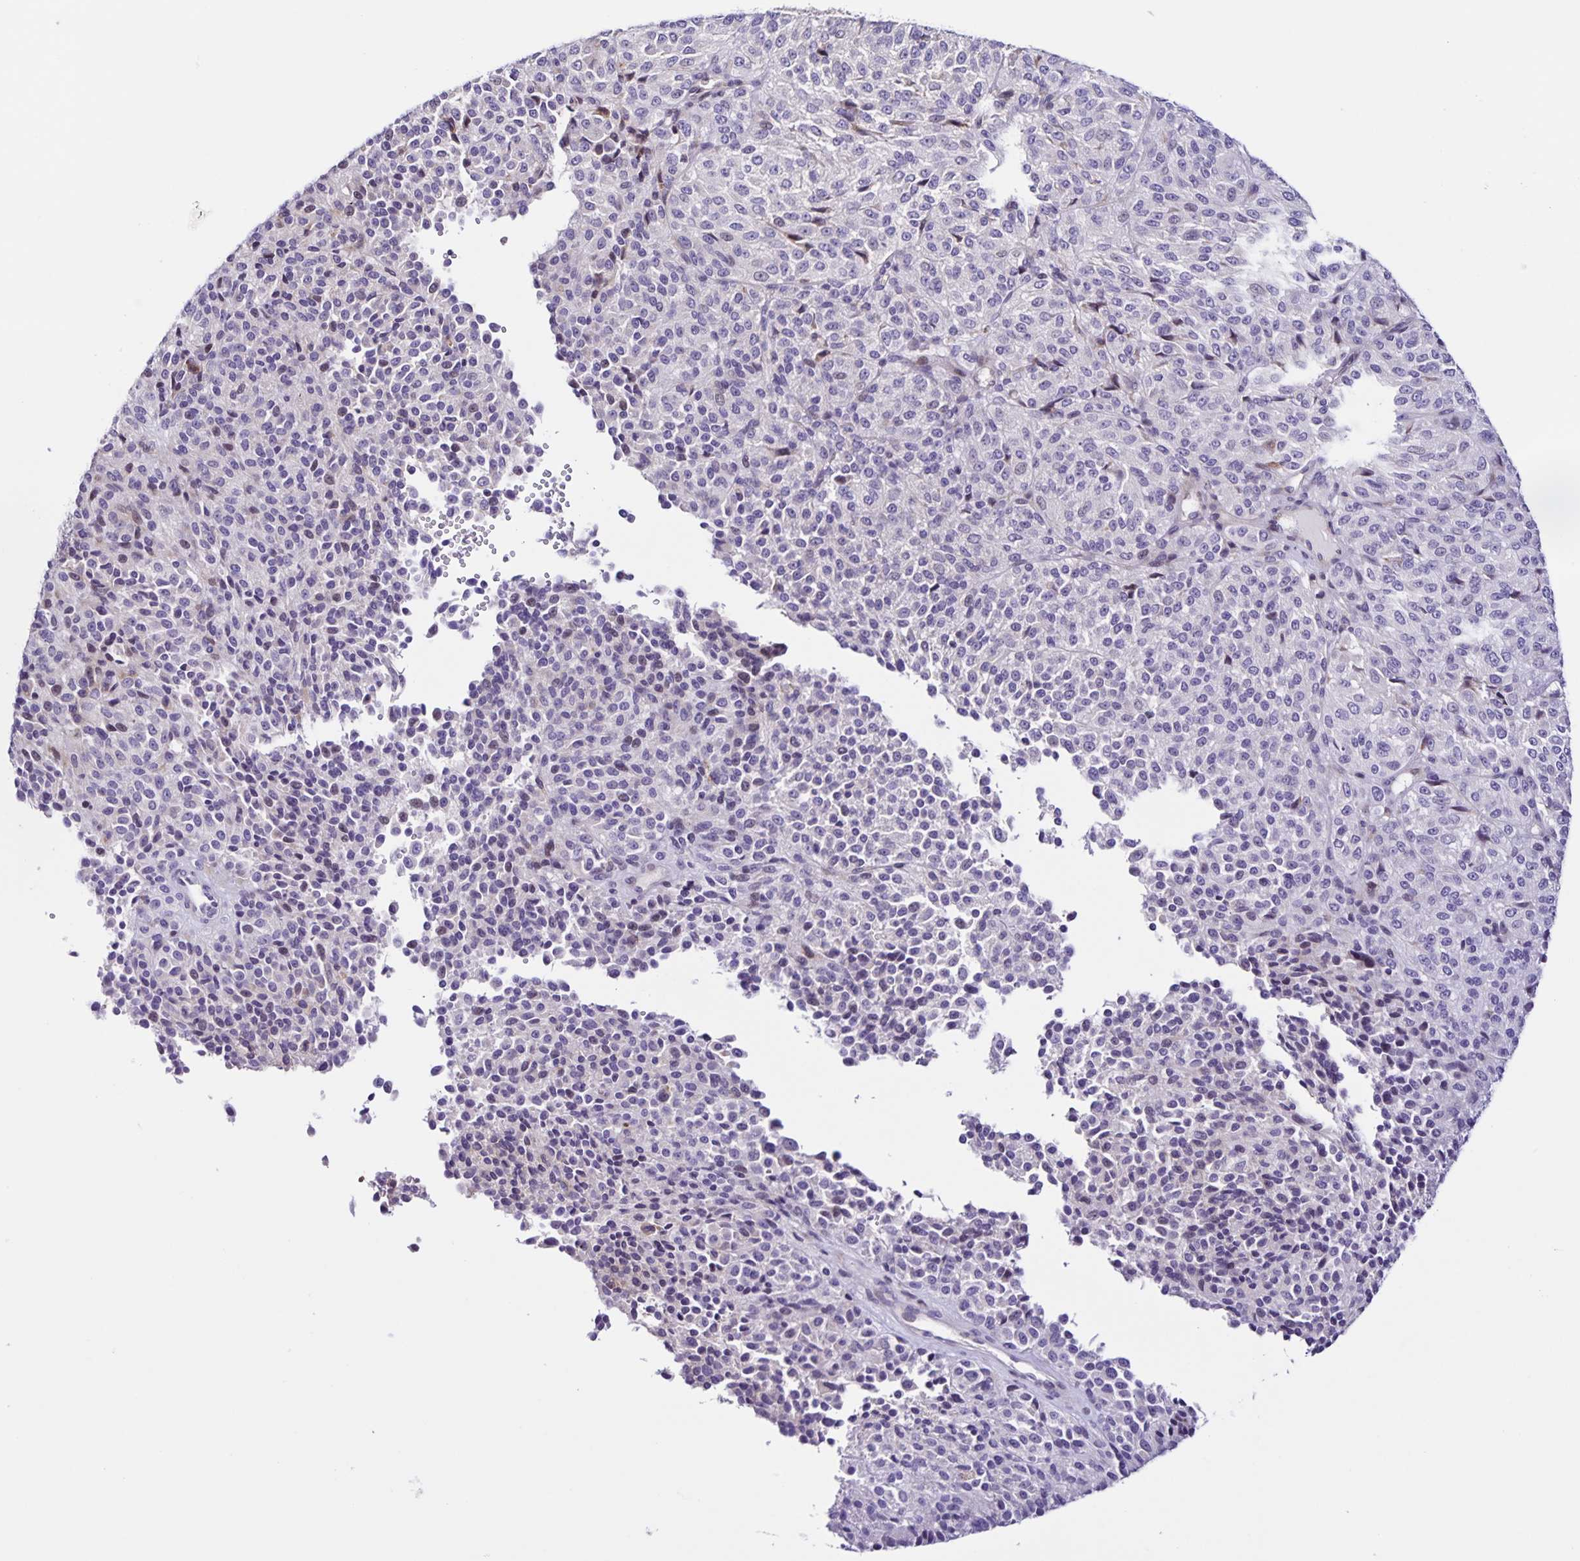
{"staining": {"intensity": "negative", "quantity": "none", "location": "none"}, "tissue": "melanoma", "cell_type": "Tumor cells", "image_type": "cancer", "snomed": [{"axis": "morphology", "description": "Malignant melanoma, Metastatic site"}, {"axis": "topography", "description": "Brain"}], "caption": "DAB (3,3'-diaminobenzidine) immunohistochemical staining of human malignant melanoma (metastatic site) exhibits no significant positivity in tumor cells.", "gene": "RNFT2", "patient": {"sex": "female", "age": 56}}